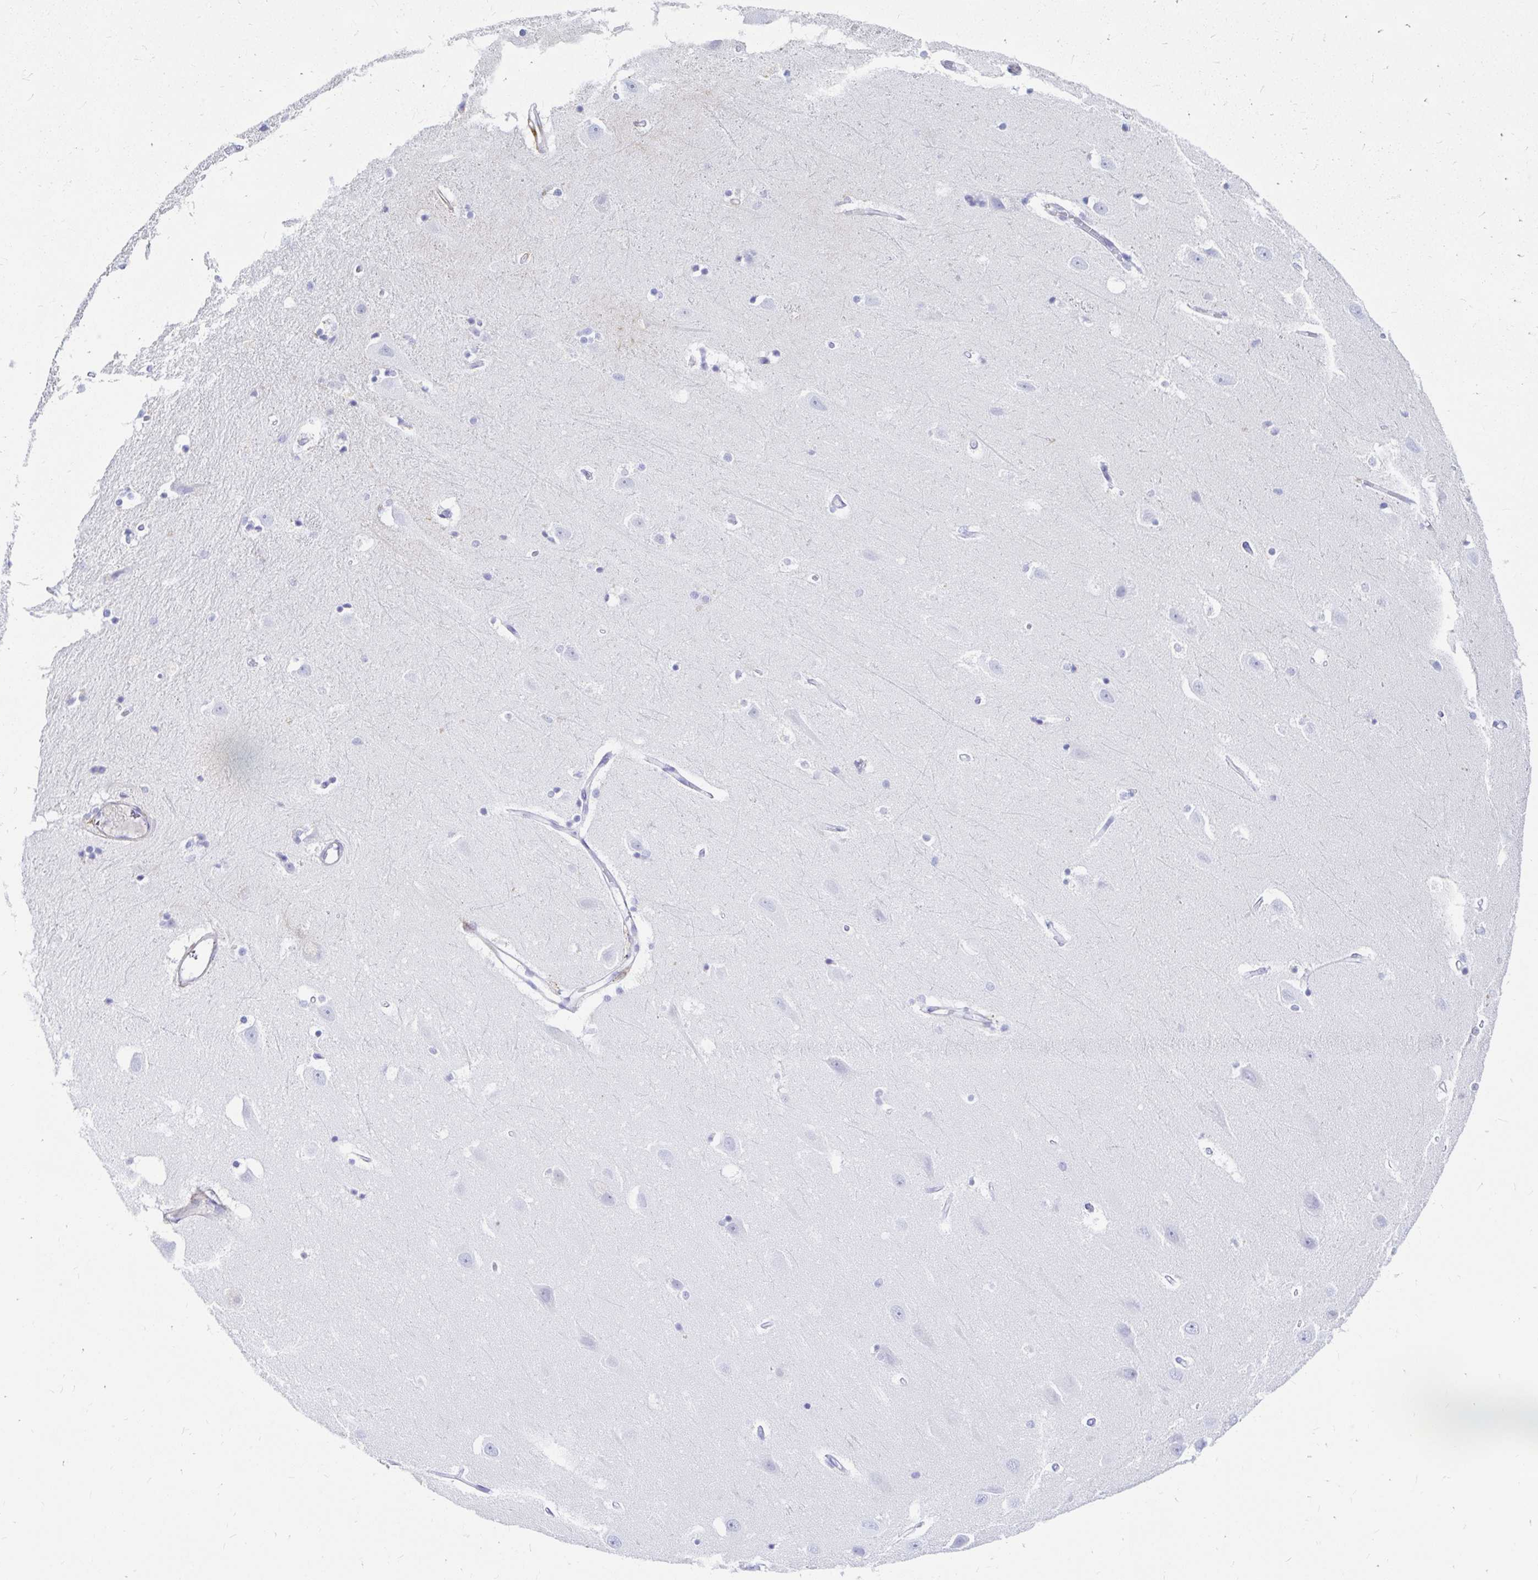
{"staining": {"intensity": "moderate", "quantity": "25%-75%", "location": "cytoplasmic/membranous"}, "tissue": "hippocampus", "cell_type": "Glial cells", "image_type": "normal", "snomed": [{"axis": "morphology", "description": "Normal tissue, NOS"}, {"axis": "topography", "description": "Hippocampus"}], "caption": "DAB immunohistochemical staining of normal hippocampus exhibits moderate cytoplasmic/membranous protein staining in approximately 25%-75% of glial cells.", "gene": "PPP1R1B", "patient": {"sex": "male", "age": 63}}